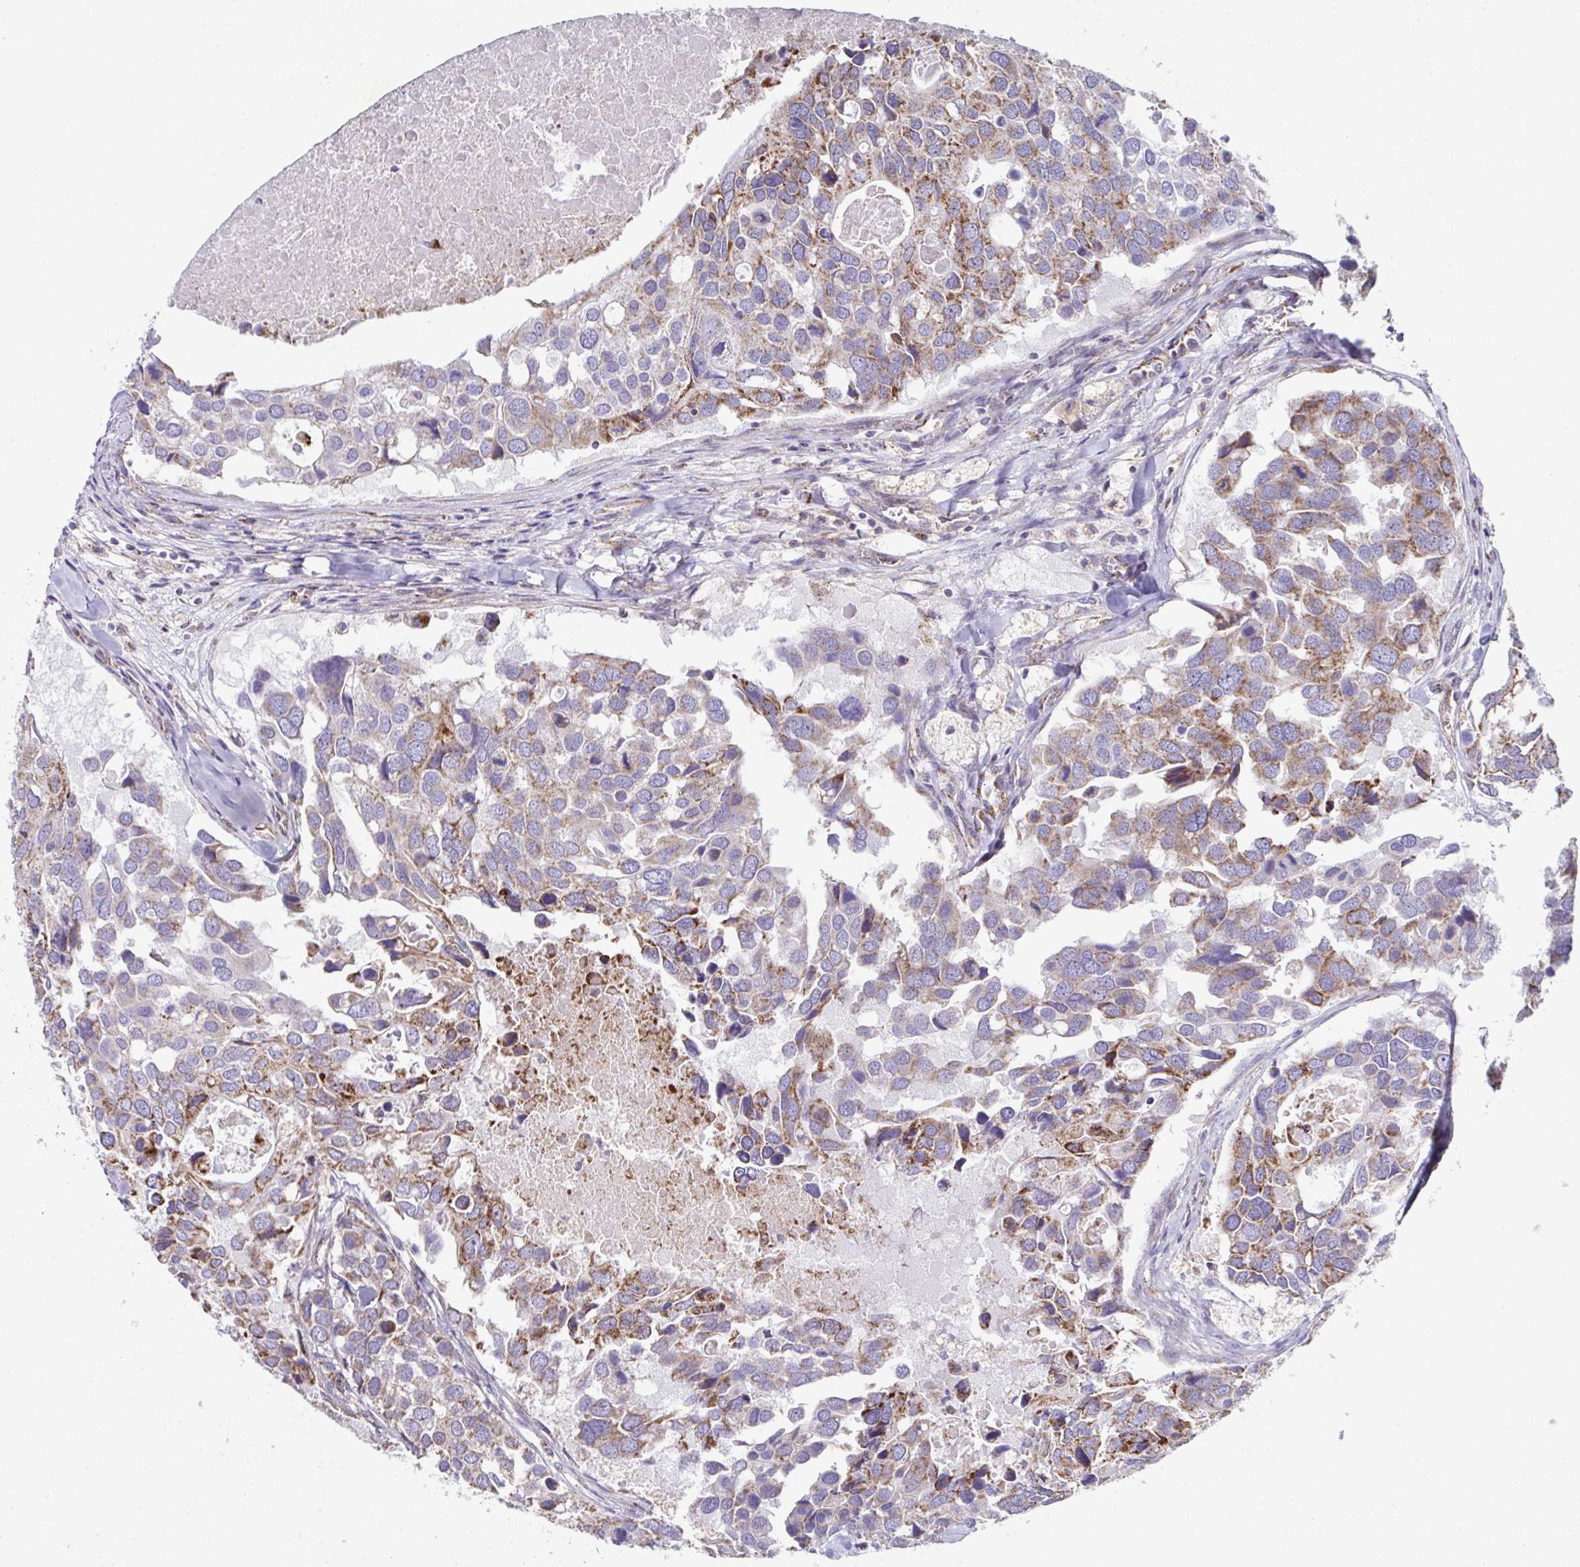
{"staining": {"intensity": "moderate", "quantity": "<25%", "location": "cytoplasmic/membranous"}, "tissue": "breast cancer", "cell_type": "Tumor cells", "image_type": "cancer", "snomed": [{"axis": "morphology", "description": "Duct carcinoma"}, {"axis": "topography", "description": "Breast"}], "caption": "Moderate cytoplasmic/membranous staining for a protein is seen in about <25% of tumor cells of breast cancer using IHC.", "gene": "DOK7", "patient": {"sex": "female", "age": 83}}